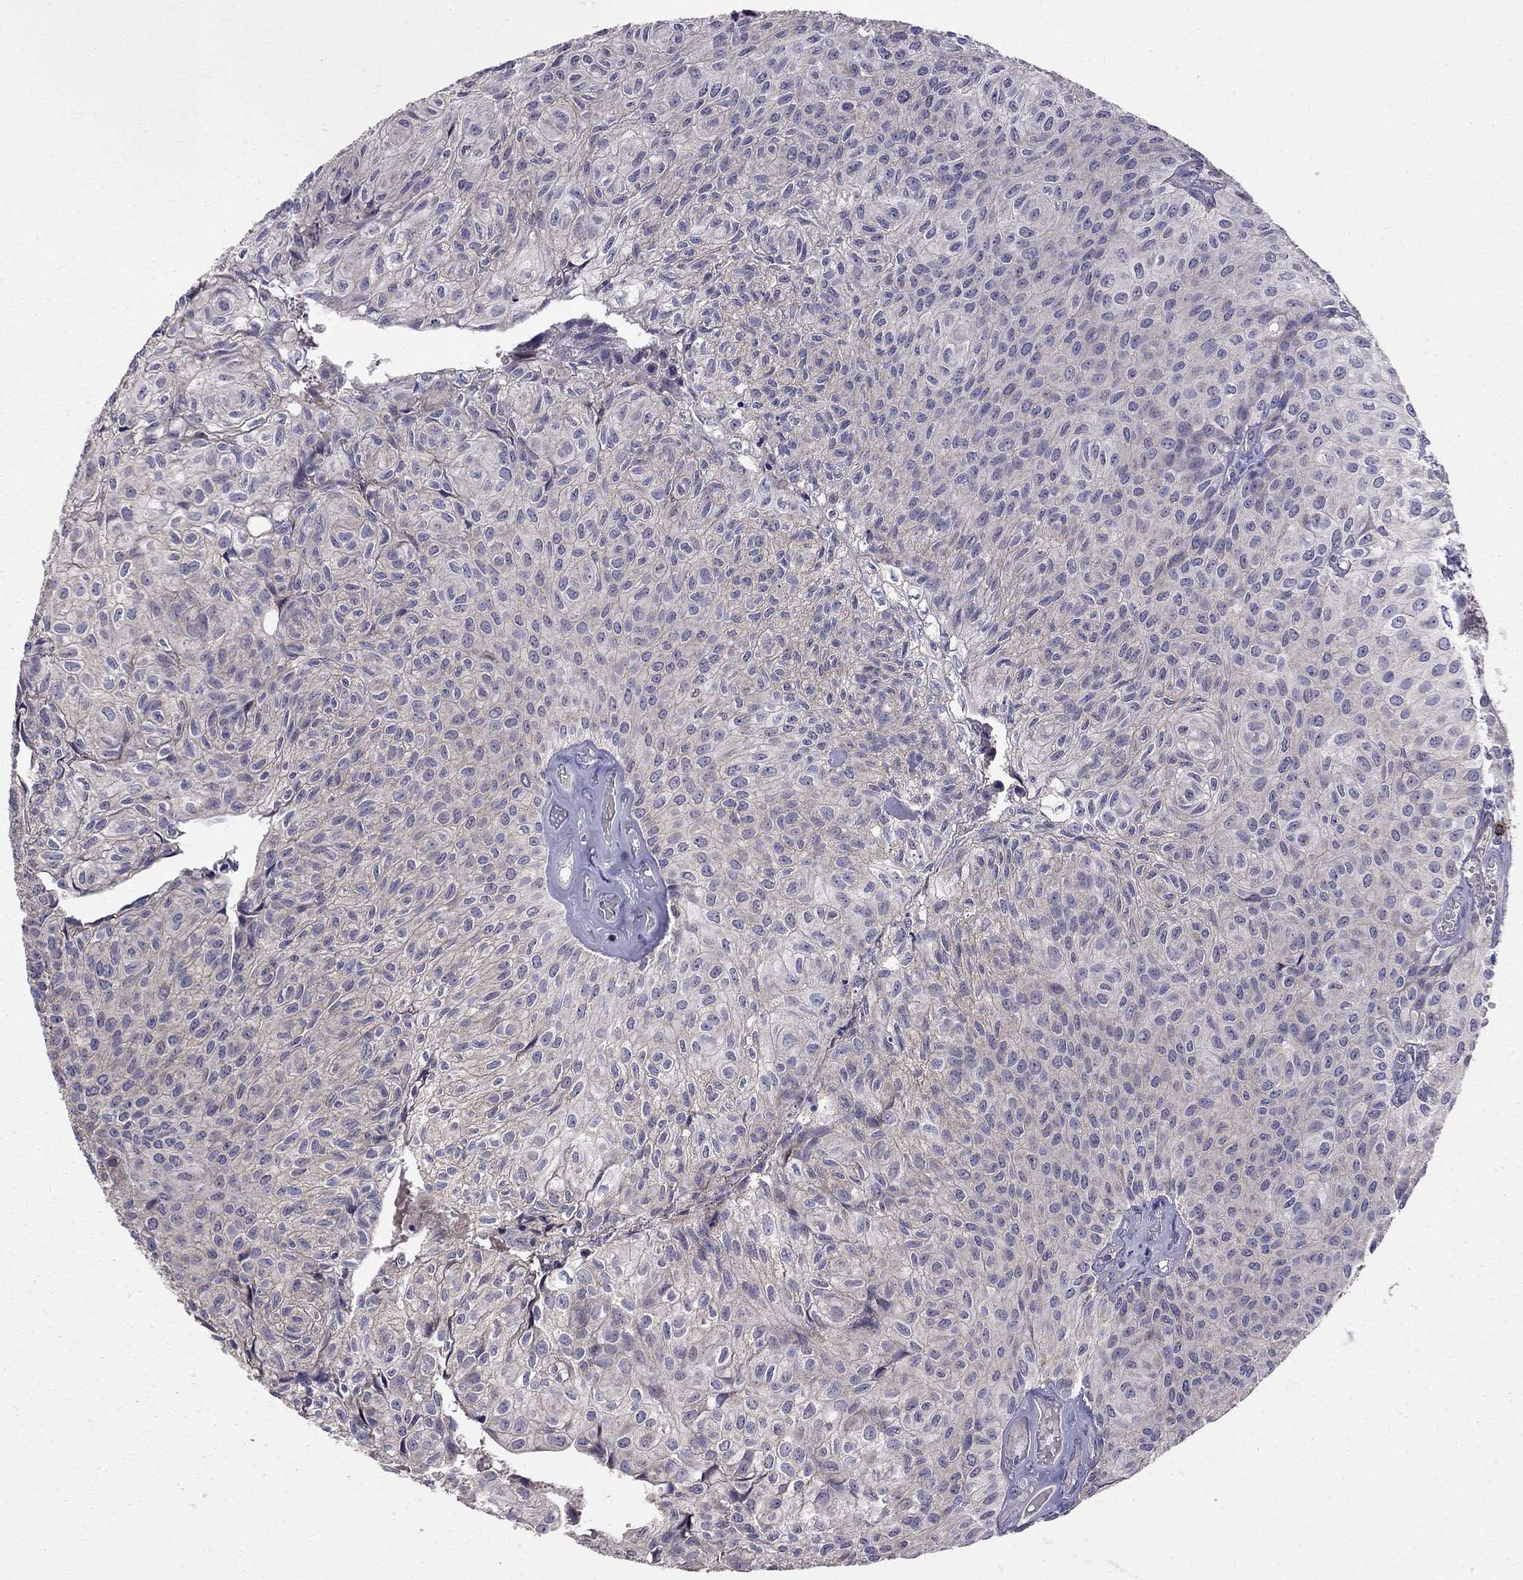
{"staining": {"intensity": "negative", "quantity": "none", "location": "none"}, "tissue": "urothelial cancer", "cell_type": "Tumor cells", "image_type": "cancer", "snomed": [{"axis": "morphology", "description": "Urothelial carcinoma, Low grade"}, {"axis": "topography", "description": "Urinary bladder"}], "caption": "Urothelial carcinoma (low-grade) stained for a protein using immunohistochemistry shows no staining tumor cells.", "gene": "PIK3CG", "patient": {"sex": "male", "age": 89}}